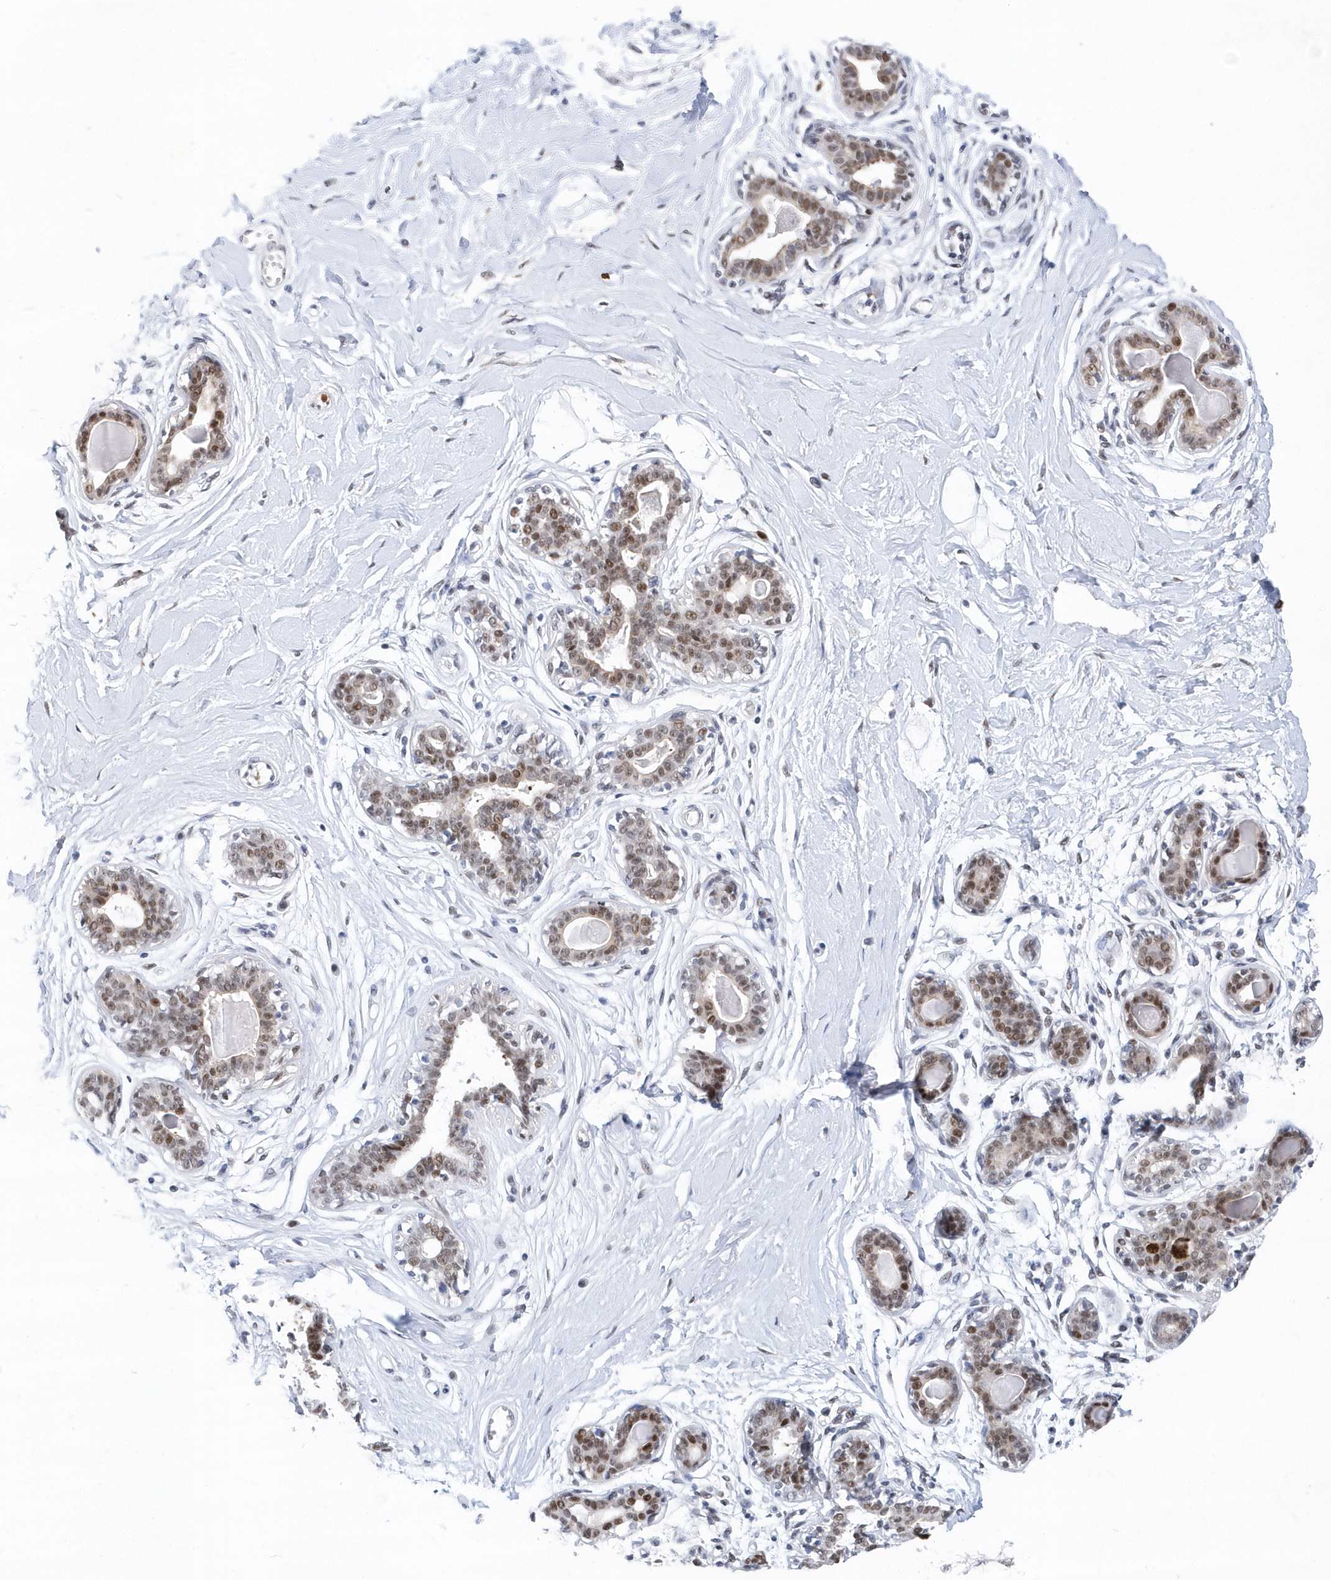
{"staining": {"intensity": "negative", "quantity": "none", "location": "none"}, "tissue": "breast", "cell_type": "Adipocytes", "image_type": "normal", "snomed": [{"axis": "morphology", "description": "Normal tissue, NOS"}, {"axis": "topography", "description": "Breast"}], "caption": "Photomicrograph shows no protein staining in adipocytes of normal breast.", "gene": "RPP30", "patient": {"sex": "female", "age": 45}}